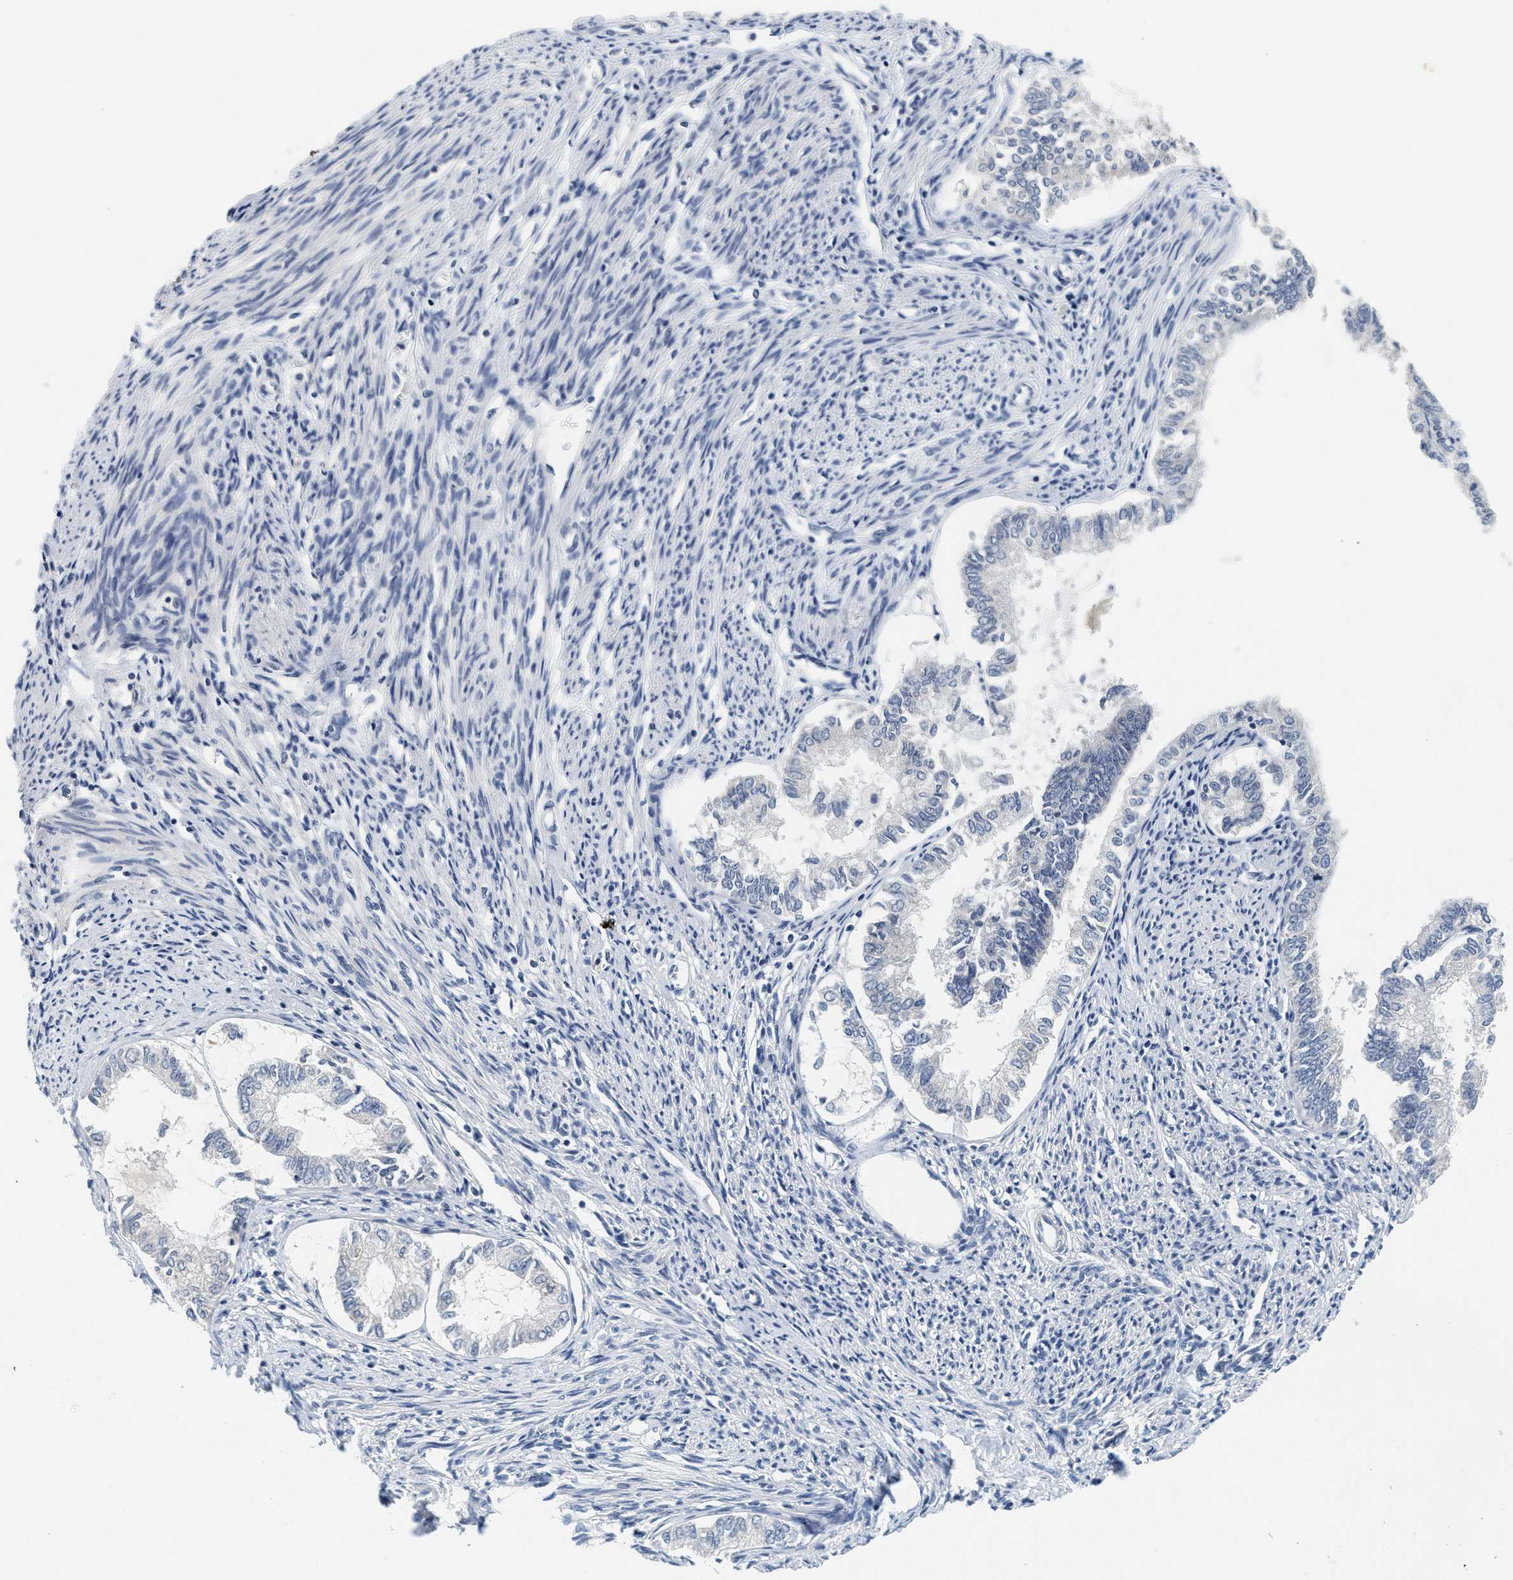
{"staining": {"intensity": "negative", "quantity": "none", "location": "none"}, "tissue": "endometrial cancer", "cell_type": "Tumor cells", "image_type": "cancer", "snomed": [{"axis": "morphology", "description": "Adenocarcinoma, NOS"}, {"axis": "topography", "description": "Endometrium"}], "caption": "Human endometrial cancer stained for a protein using IHC exhibits no expression in tumor cells.", "gene": "MZF1", "patient": {"sex": "female", "age": 86}}